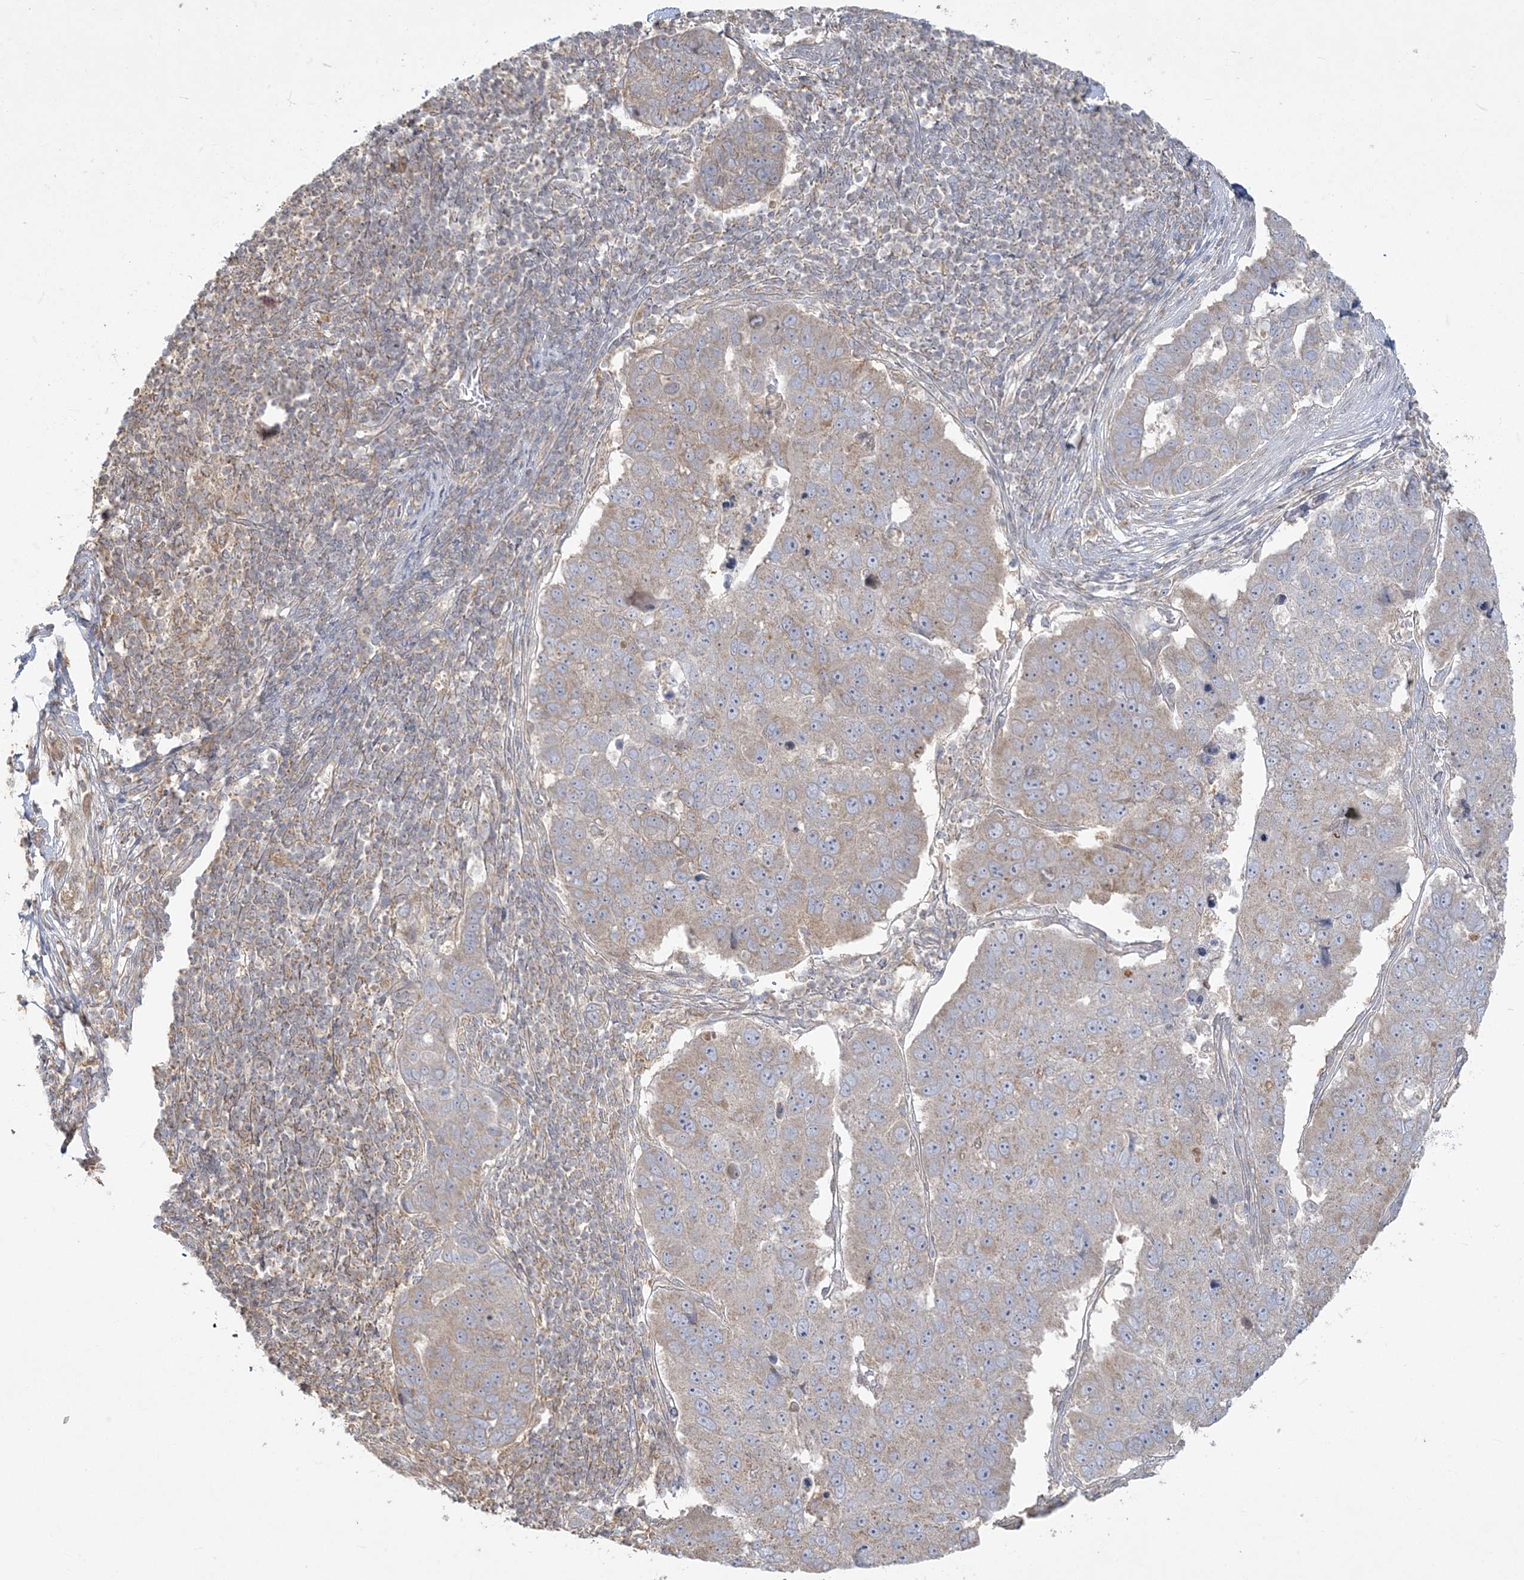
{"staining": {"intensity": "moderate", "quantity": ">75%", "location": "cytoplasmic/membranous"}, "tissue": "pancreatic cancer", "cell_type": "Tumor cells", "image_type": "cancer", "snomed": [{"axis": "morphology", "description": "Adenocarcinoma, NOS"}, {"axis": "topography", "description": "Pancreas"}], "caption": "An immunohistochemistry (IHC) image of neoplastic tissue is shown. Protein staining in brown shows moderate cytoplasmic/membranous positivity in pancreatic adenocarcinoma within tumor cells.", "gene": "ZC3H6", "patient": {"sex": "female", "age": 61}}